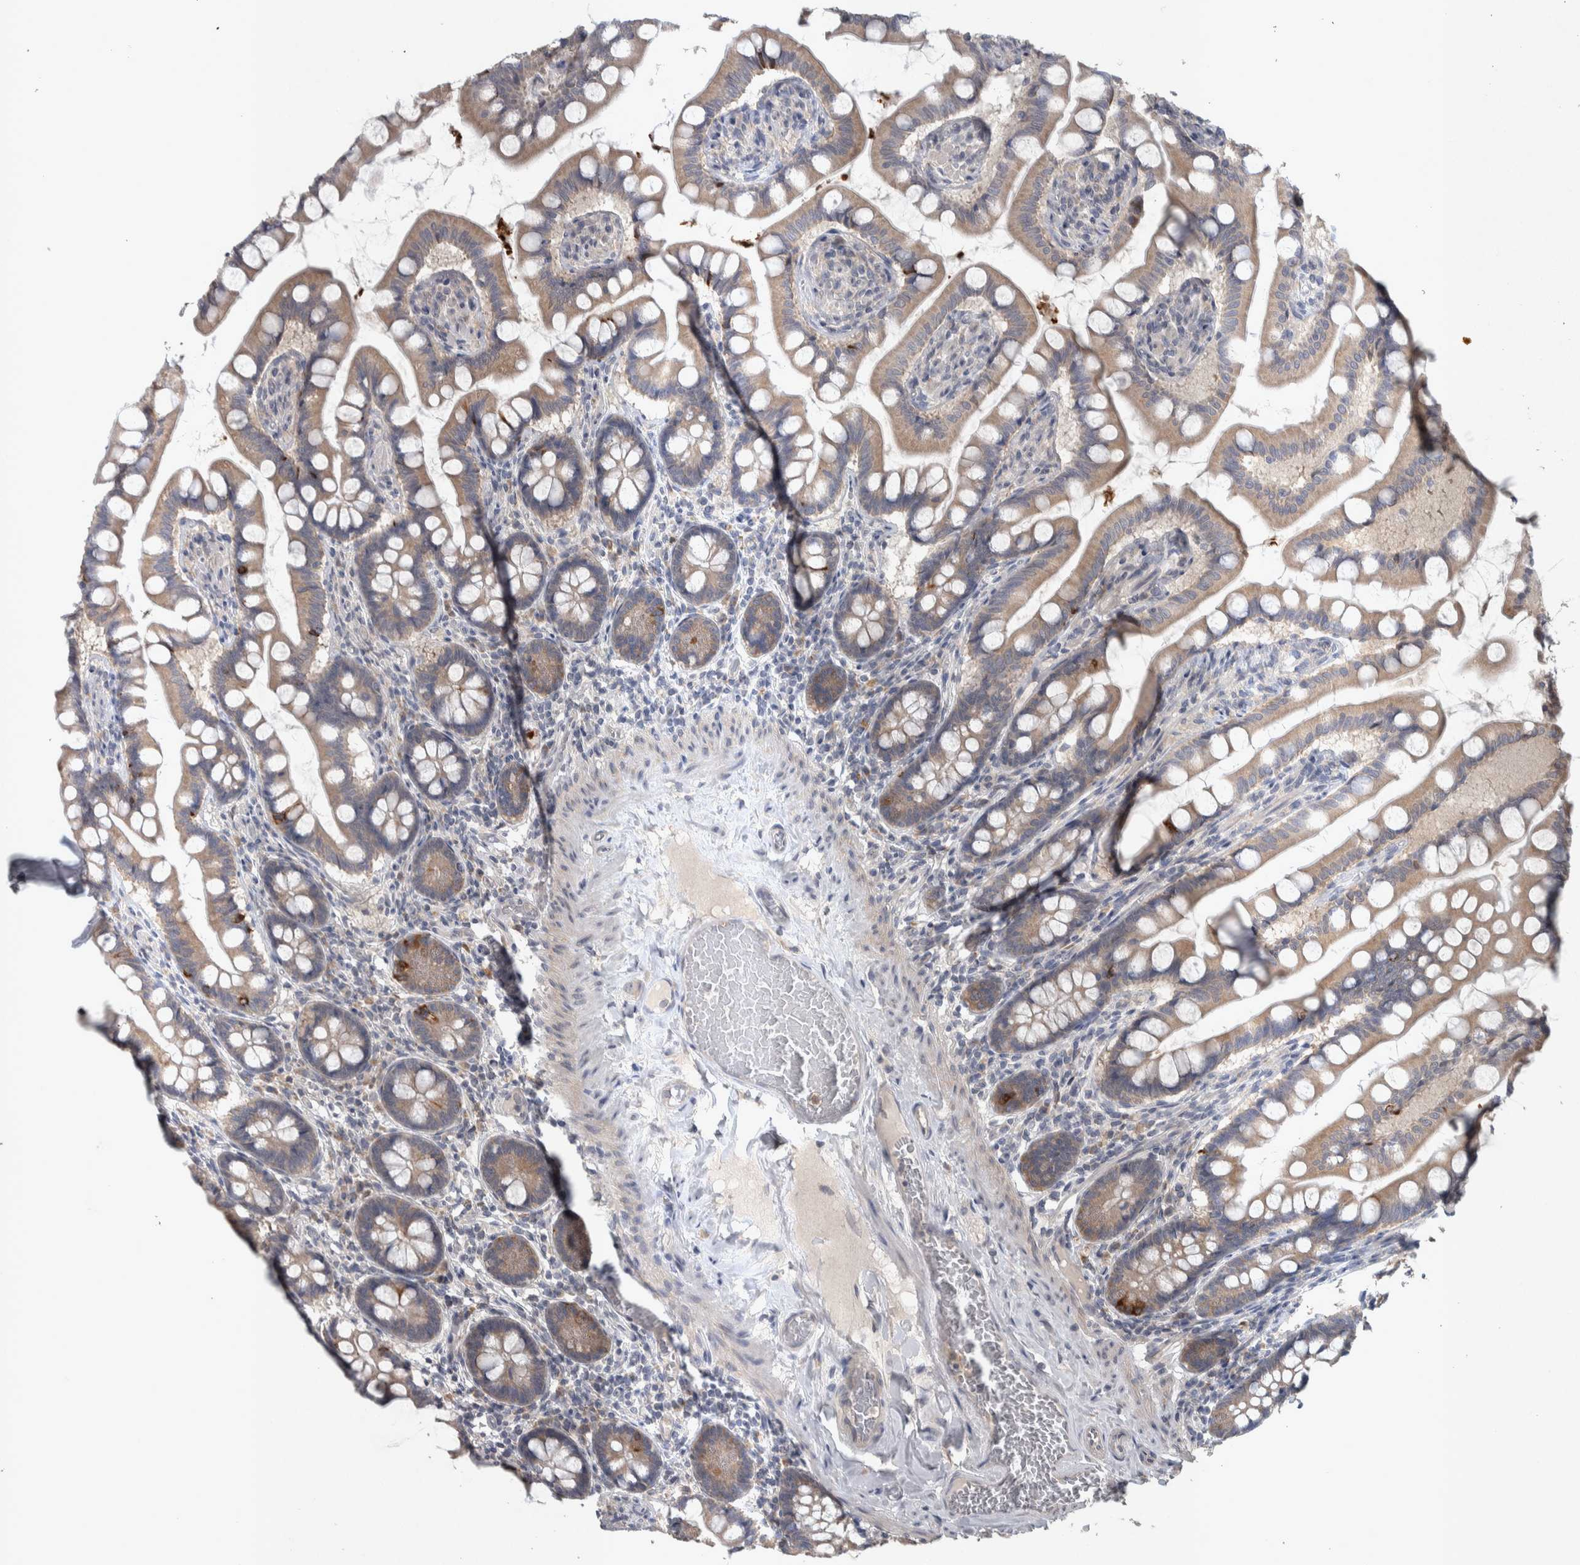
{"staining": {"intensity": "moderate", "quantity": ">75%", "location": "cytoplasmic/membranous"}, "tissue": "small intestine", "cell_type": "Glandular cells", "image_type": "normal", "snomed": [{"axis": "morphology", "description": "Normal tissue, NOS"}, {"axis": "topography", "description": "Small intestine"}], "caption": "High-magnification brightfield microscopy of benign small intestine stained with DAB (brown) and counterstained with hematoxylin (blue). glandular cells exhibit moderate cytoplasmic/membranous positivity is identified in approximately>75% of cells.", "gene": "SRP68", "patient": {"sex": "male", "age": 41}}